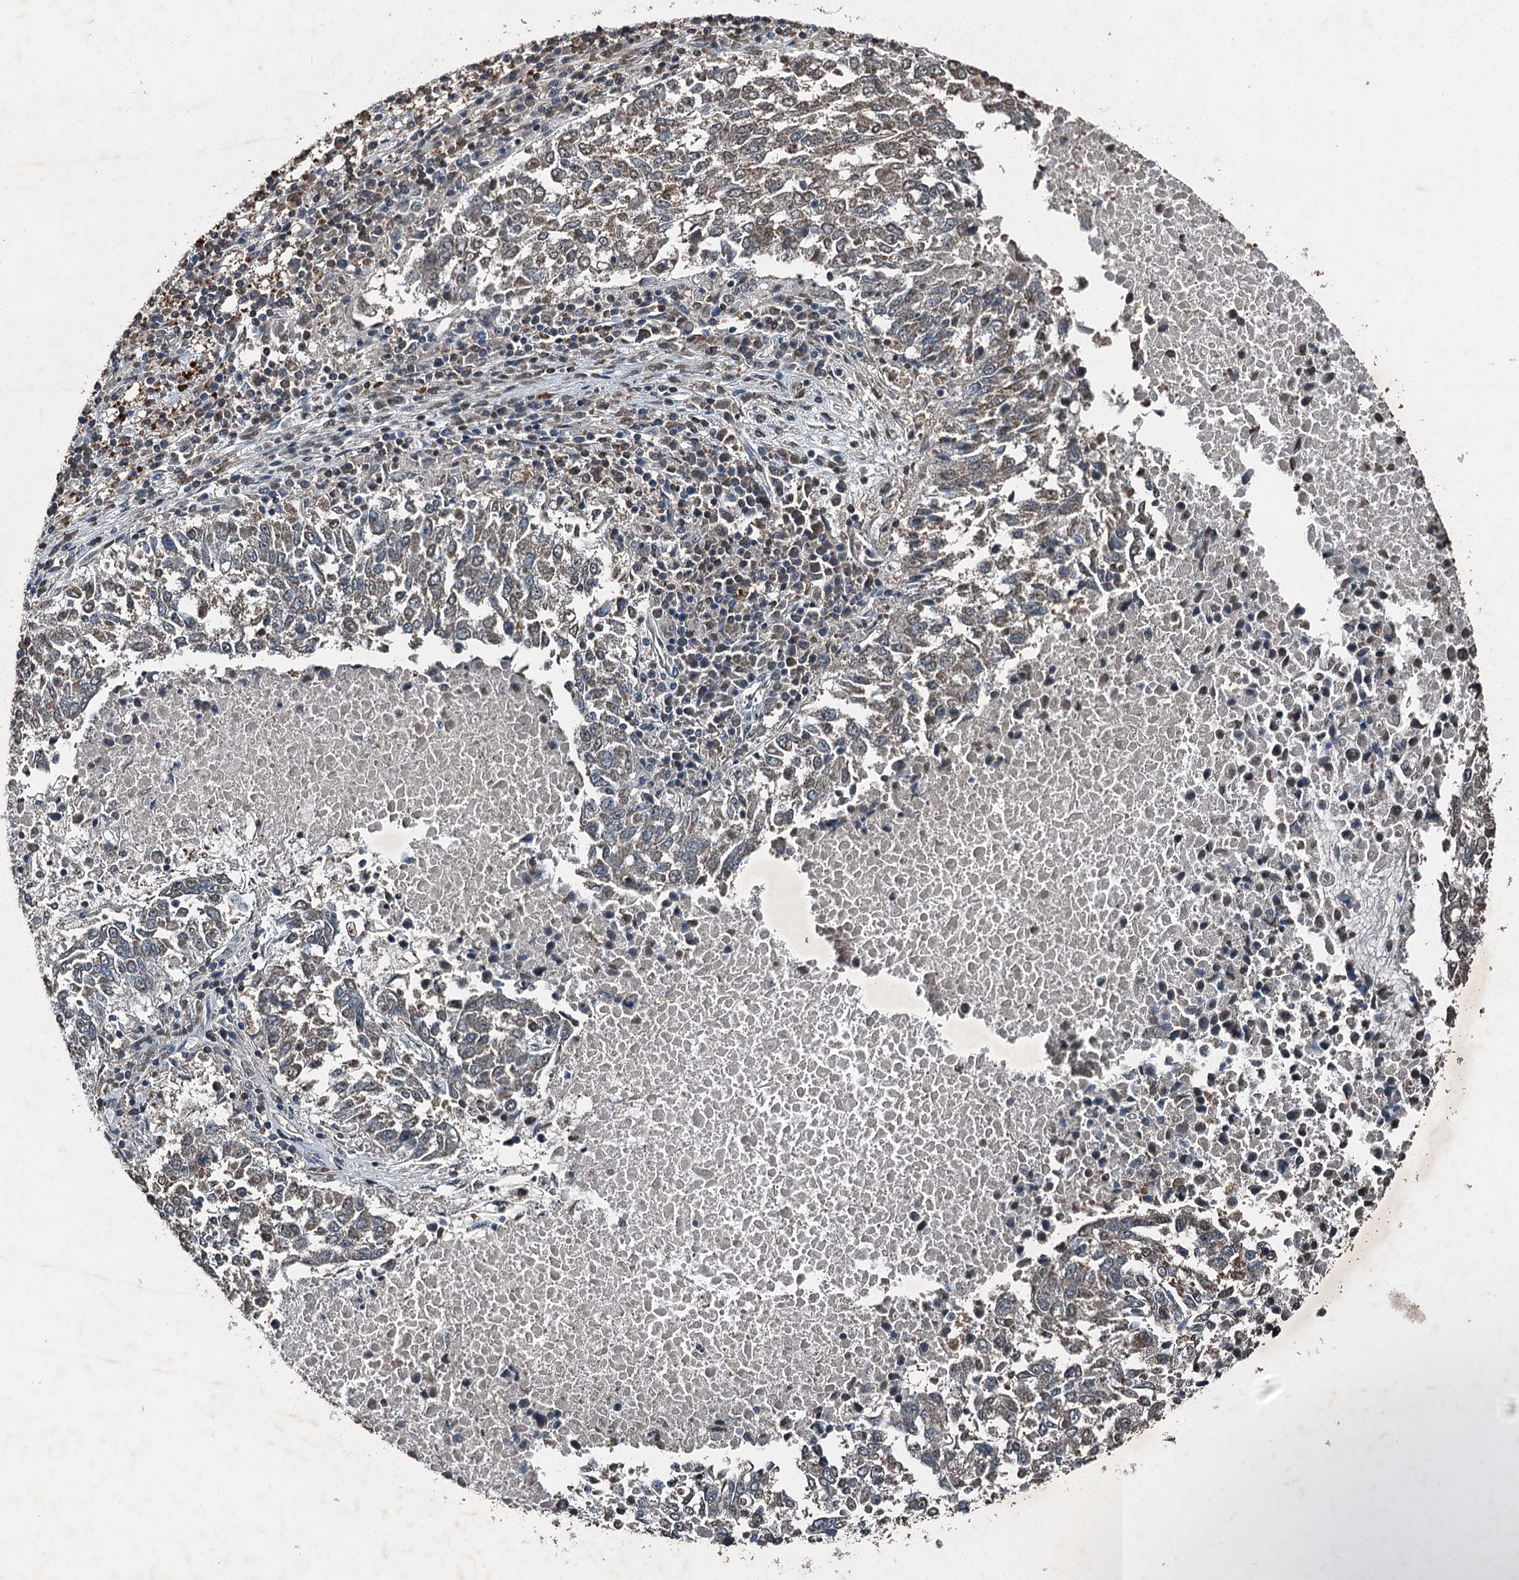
{"staining": {"intensity": "weak", "quantity": "<25%", "location": "cytoplasmic/membranous"}, "tissue": "lung cancer", "cell_type": "Tumor cells", "image_type": "cancer", "snomed": [{"axis": "morphology", "description": "Squamous cell carcinoma, NOS"}, {"axis": "topography", "description": "Lung"}], "caption": "Immunohistochemistry (IHC) of human squamous cell carcinoma (lung) exhibits no positivity in tumor cells. Nuclei are stained in blue.", "gene": "TCTN1", "patient": {"sex": "male", "age": 73}}